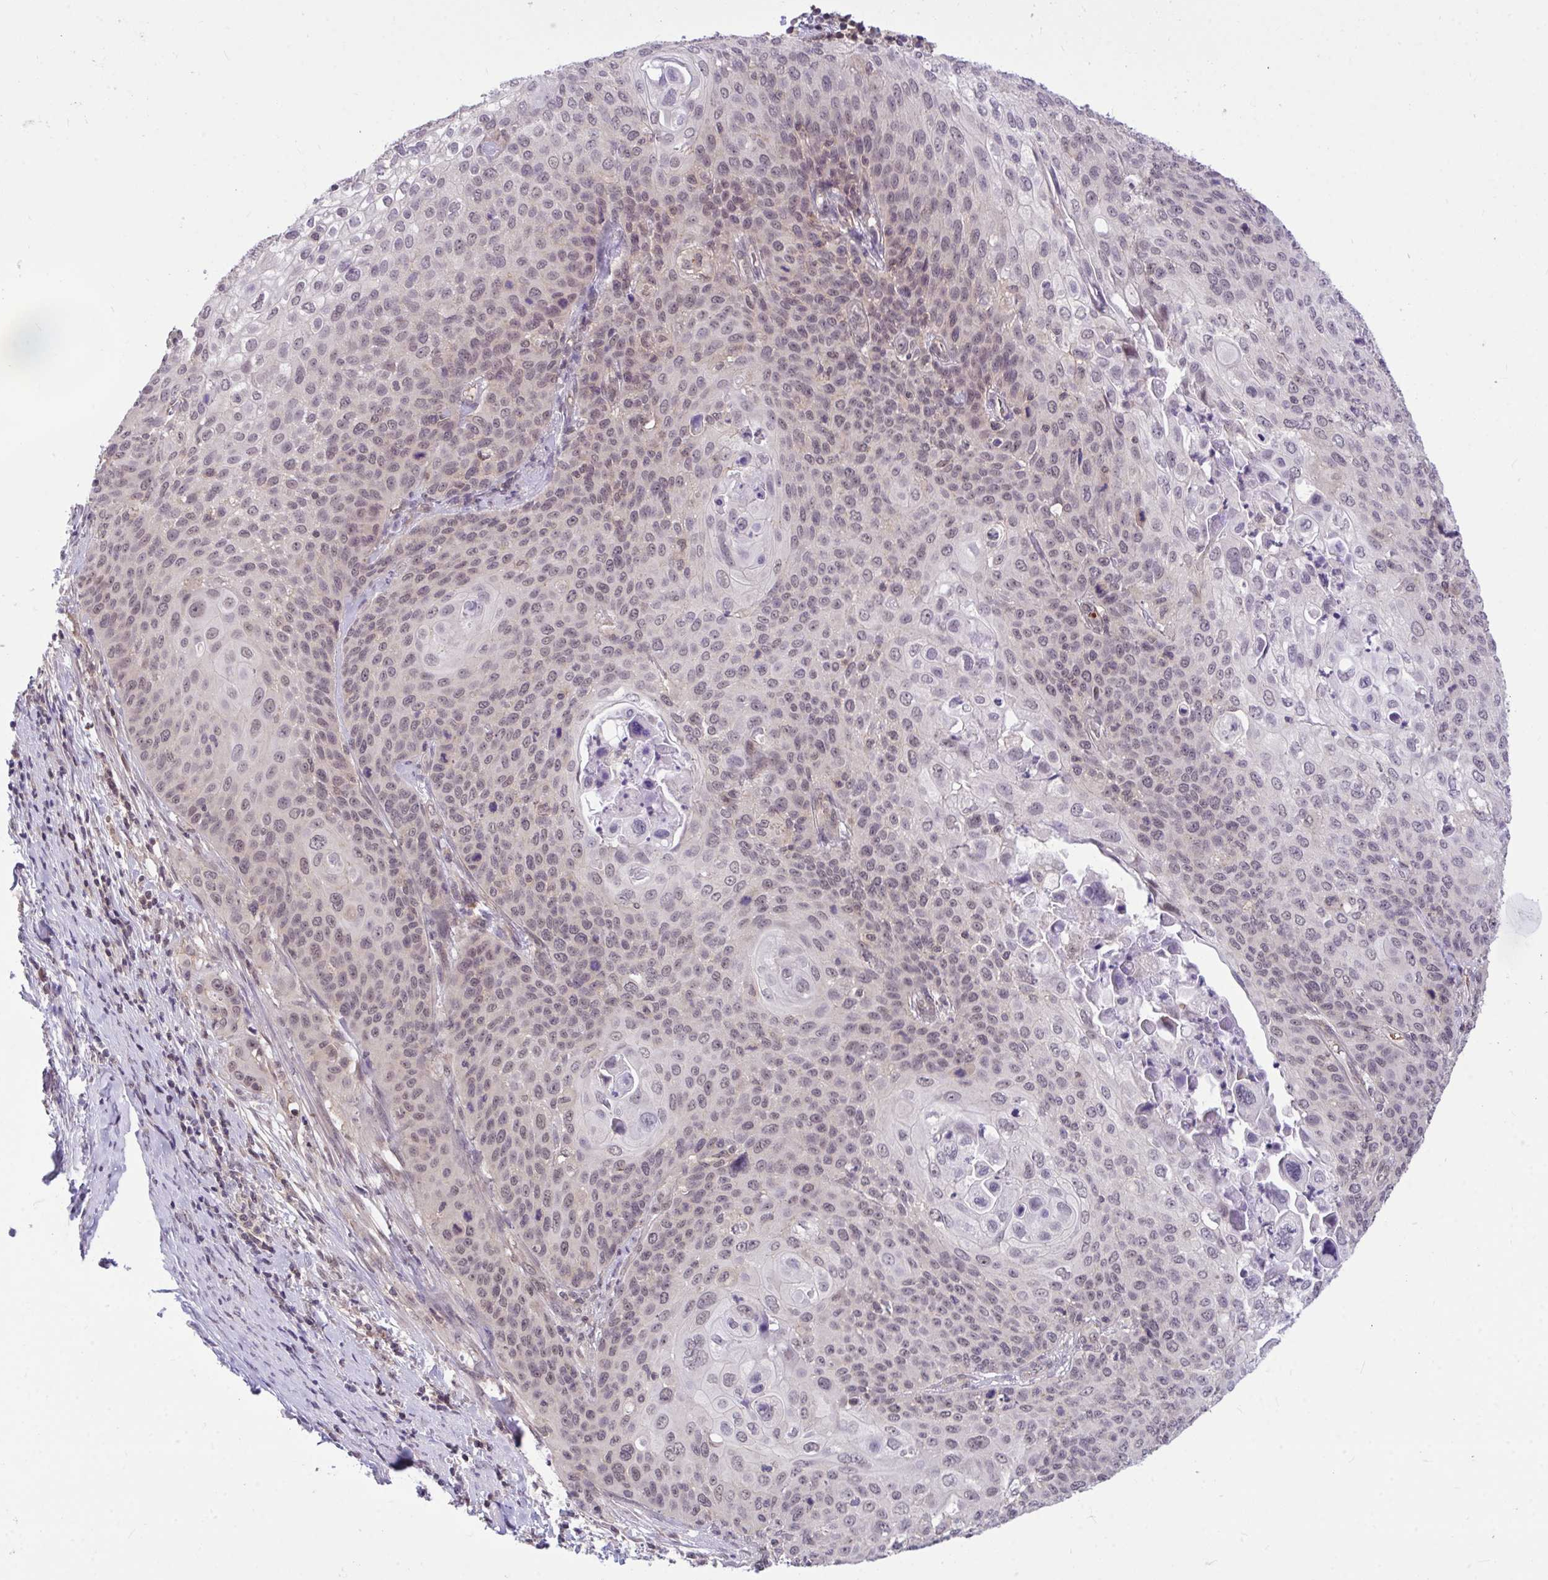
{"staining": {"intensity": "weak", "quantity": "<25%", "location": "nuclear"}, "tissue": "cervical cancer", "cell_type": "Tumor cells", "image_type": "cancer", "snomed": [{"axis": "morphology", "description": "Squamous cell carcinoma, NOS"}, {"axis": "topography", "description": "Cervix"}], "caption": "Immunohistochemistry of cervical cancer (squamous cell carcinoma) demonstrates no expression in tumor cells.", "gene": "PPP1CA", "patient": {"sex": "female", "age": 65}}